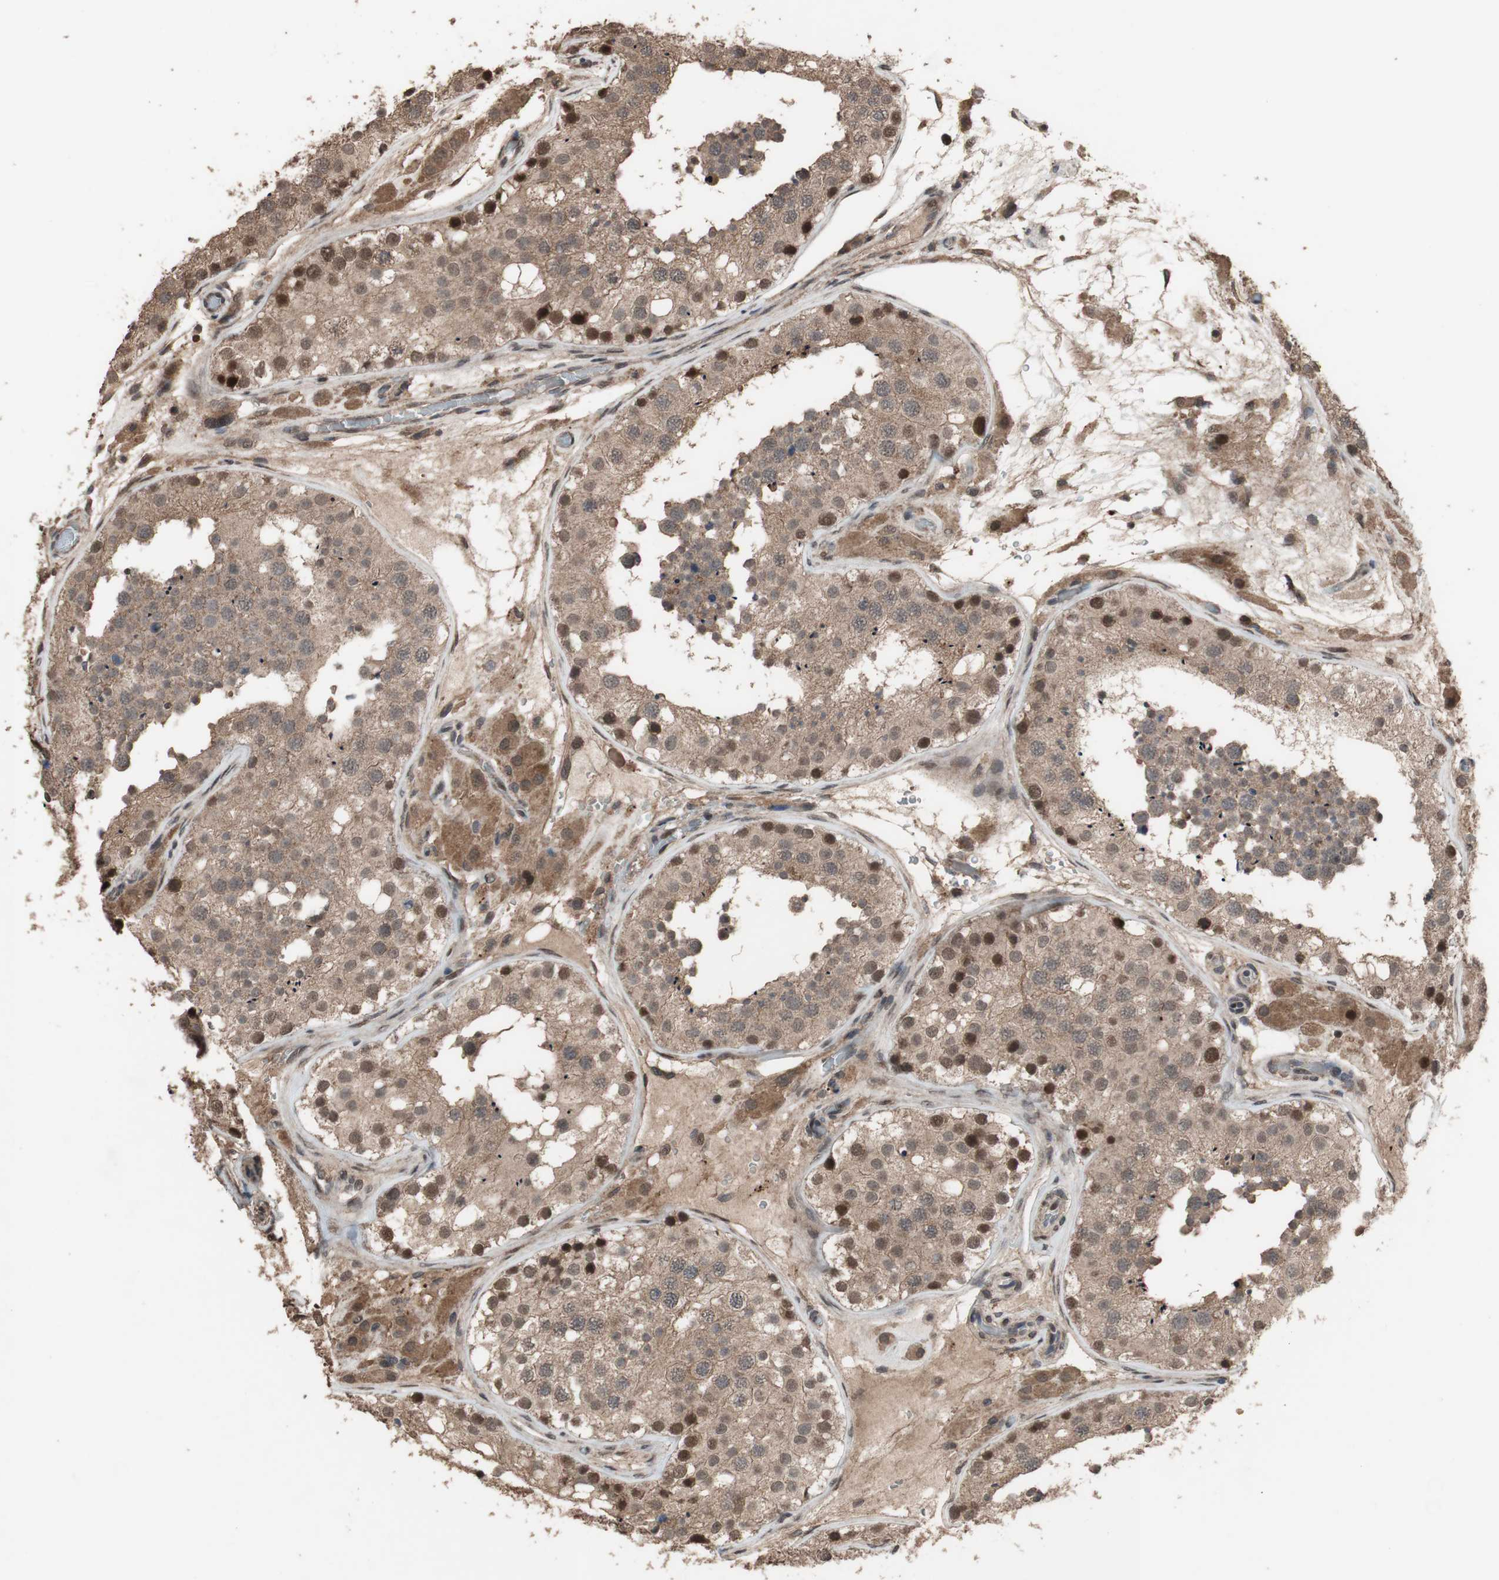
{"staining": {"intensity": "moderate", "quantity": ">75%", "location": "cytoplasmic/membranous,nuclear"}, "tissue": "testis", "cell_type": "Cells in seminiferous ducts", "image_type": "normal", "snomed": [{"axis": "morphology", "description": "Normal tissue, NOS"}, {"axis": "topography", "description": "Testis"}], "caption": "Protein staining reveals moderate cytoplasmic/membranous,nuclear positivity in about >75% of cells in seminiferous ducts in normal testis.", "gene": "KANSL1", "patient": {"sex": "male", "age": 26}}